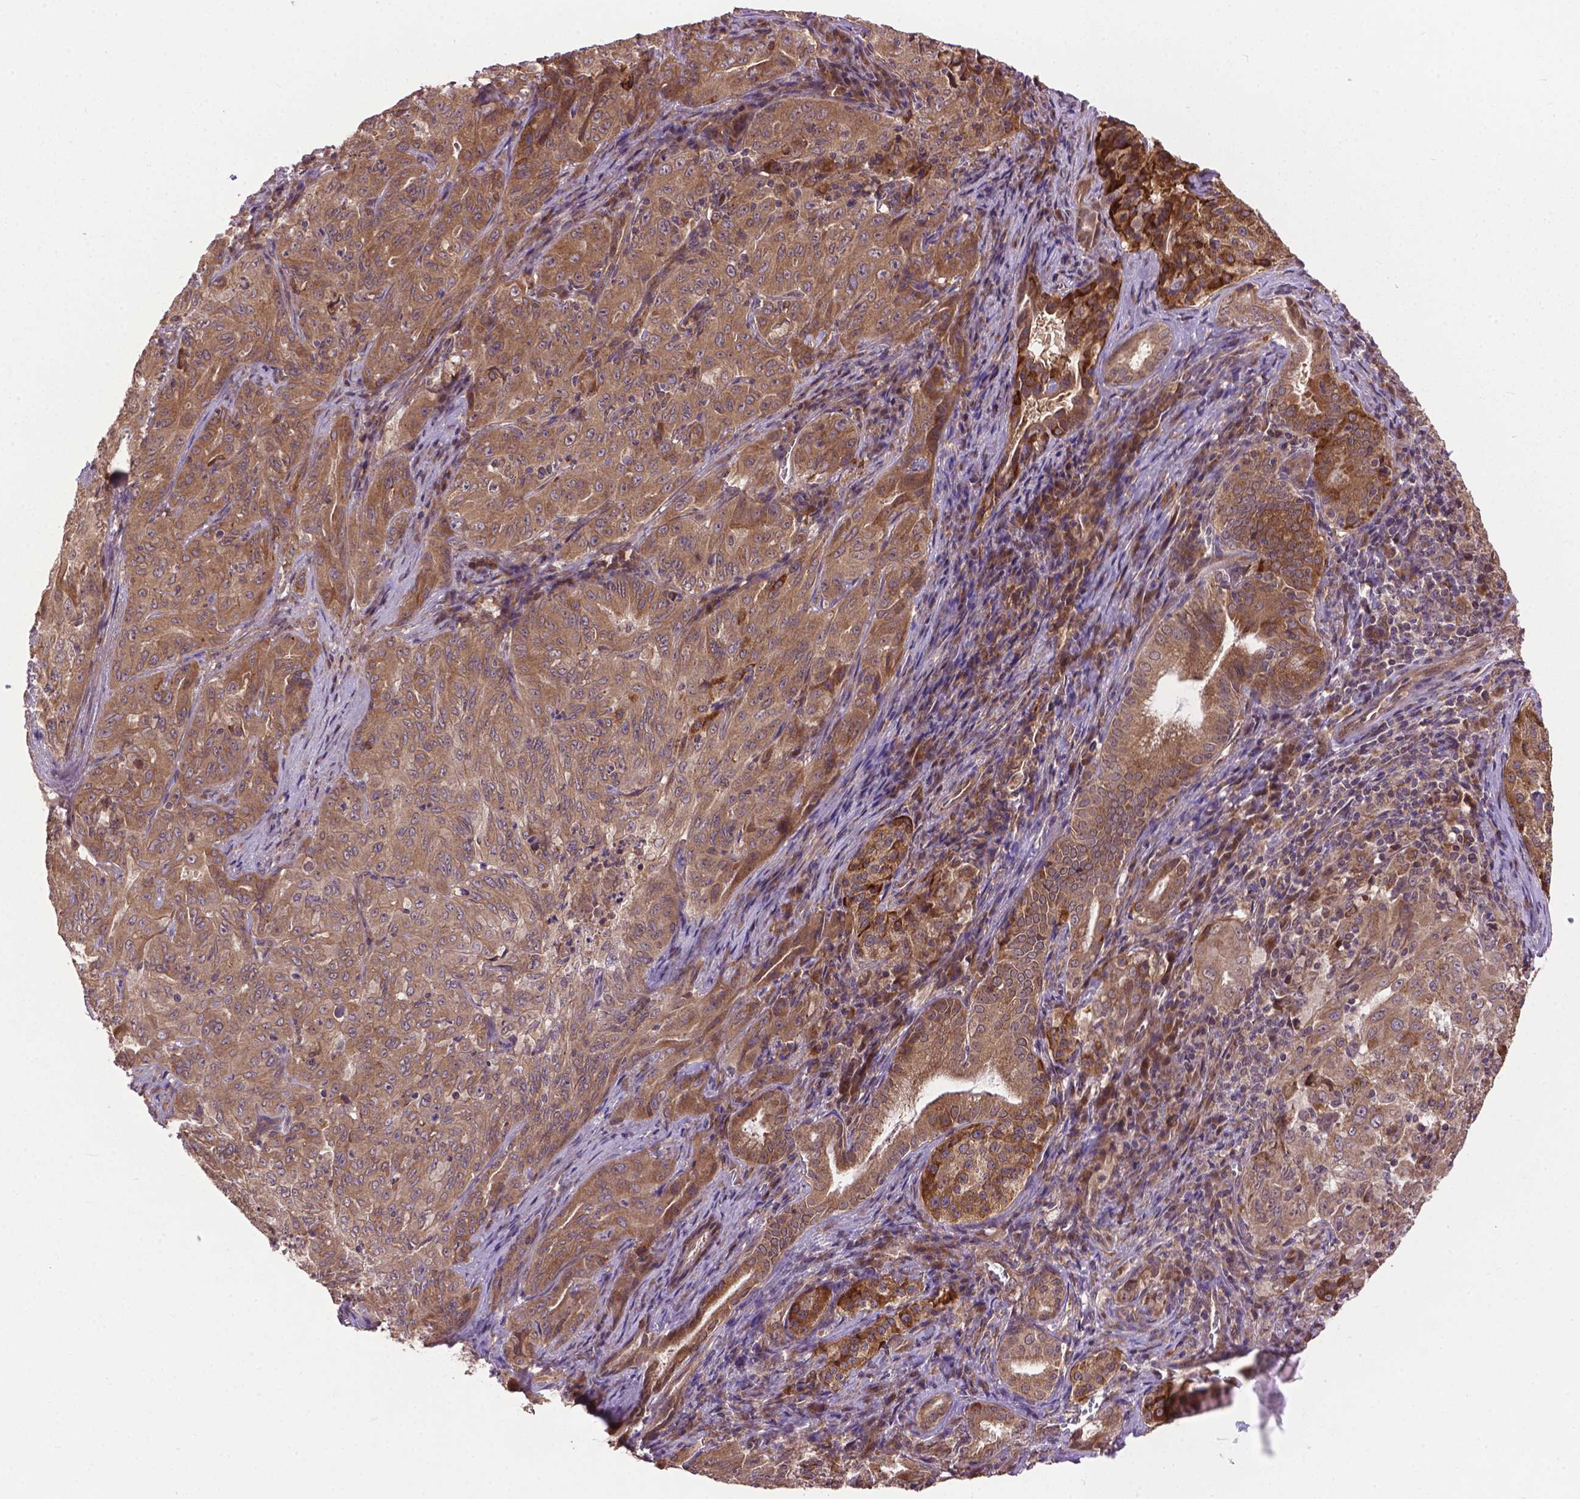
{"staining": {"intensity": "moderate", "quantity": ">75%", "location": "cytoplasmic/membranous"}, "tissue": "pancreatic cancer", "cell_type": "Tumor cells", "image_type": "cancer", "snomed": [{"axis": "morphology", "description": "Adenocarcinoma, NOS"}, {"axis": "topography", "description": "Pancreas"}], "caption": "This photomicrograph demonstrates immunohistochemistry staining of pancreatic cancer, with medium moderate cytoplasmic/membranous expression in about >75% of tumor cells.", "gene": "ZNF616", "patient": {"sex": "male", "age": 63}}